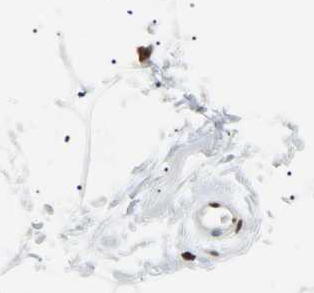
{"staining": {"intensity": "moderate", "quantity": ">75%", "location": "nuclear"}, "tissue": "adipose tissue", "cell_type": "Adipocytes", "image_type": "normal", "snomed": [{"axis": "morphology", "description": "Normal tissue, NOS"}, {"axis": "topography", "description": "Soft tissue"}], "caption": "DAB immunohistochemical staining of normal human adipose tissue shows moderate nuclear protein positivity in about >75% of adipocytes.", "gene": "ZNF131", "patient": {"sex": "male", "age": 72}}